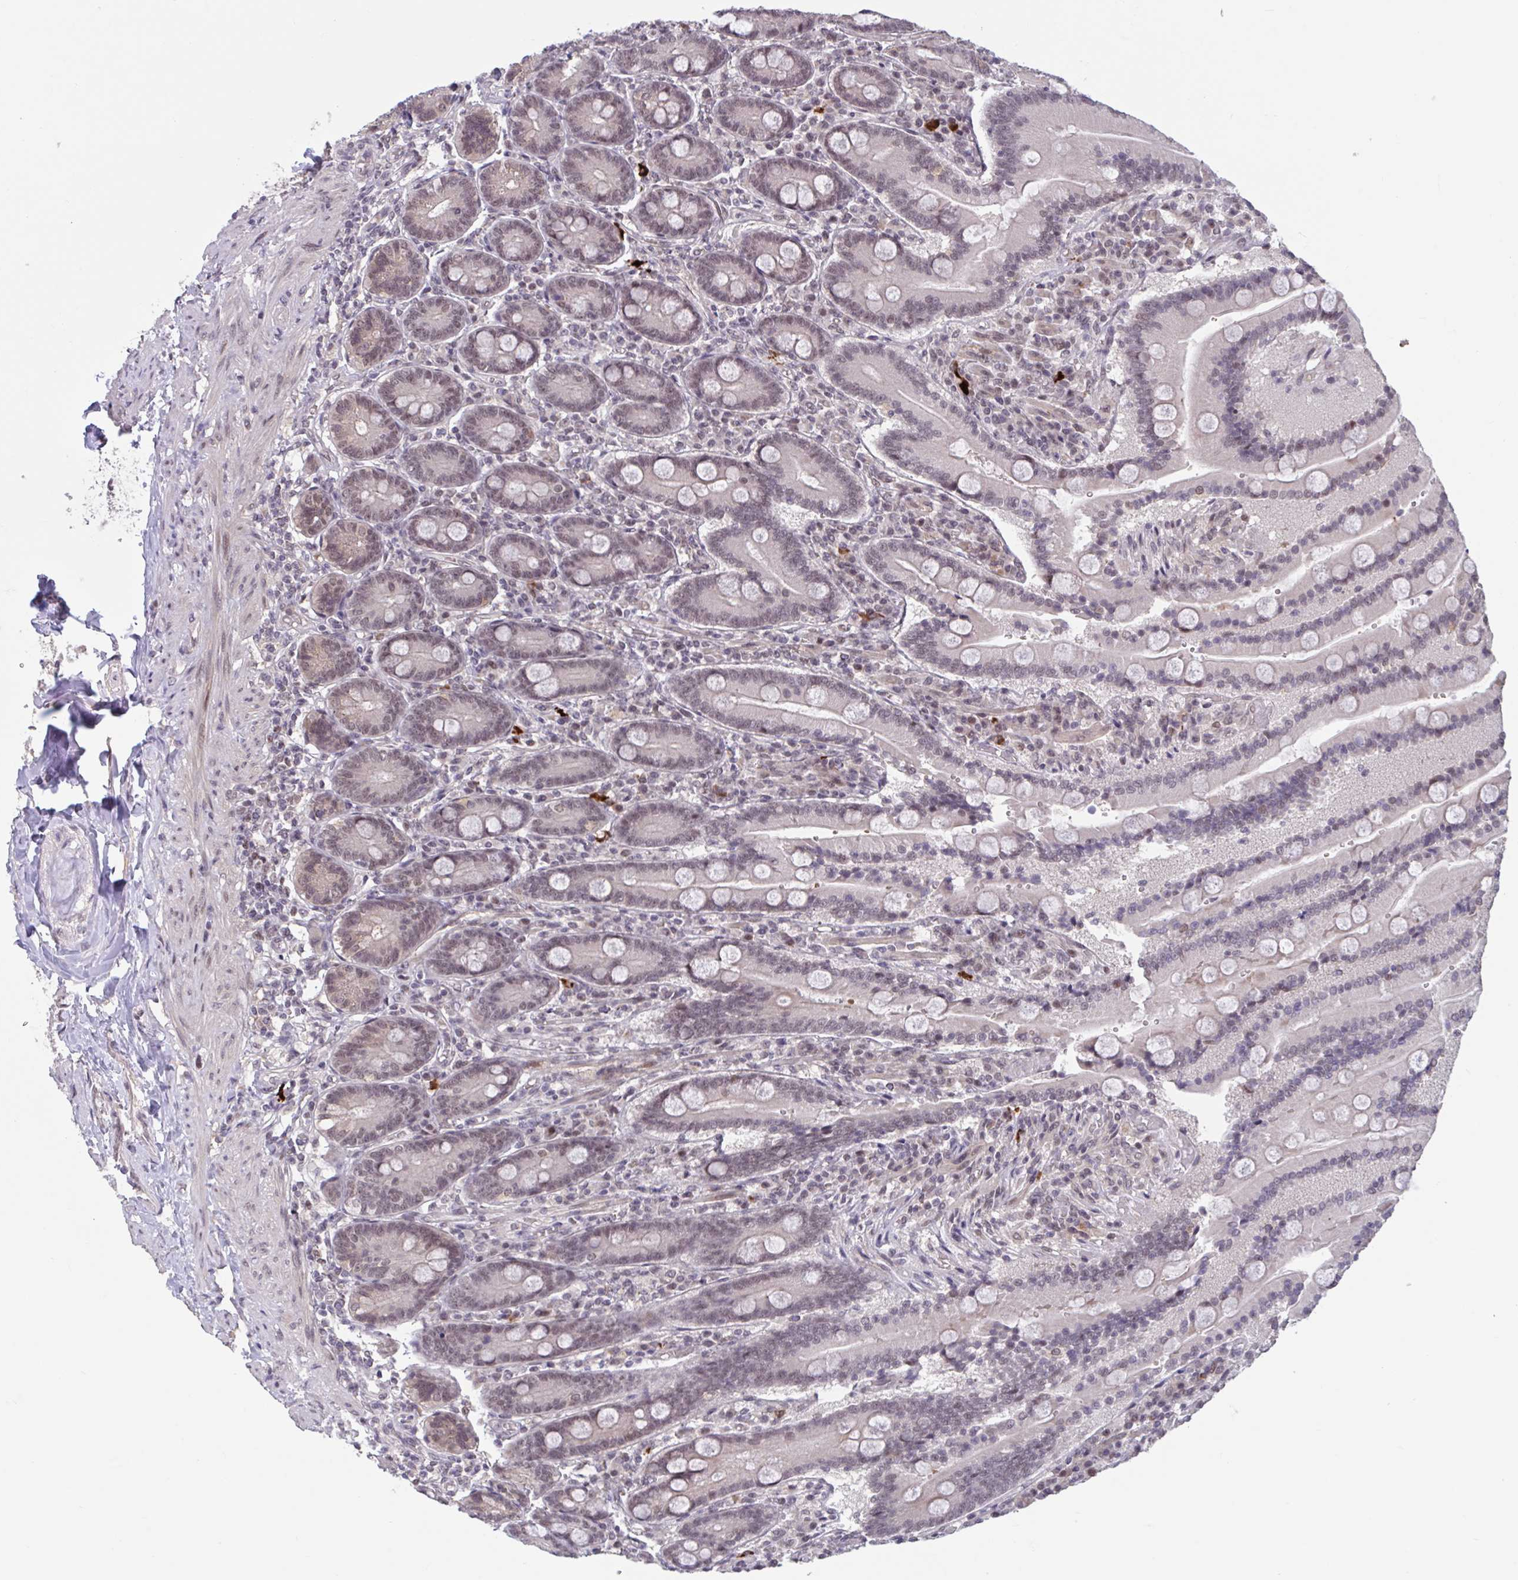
{"staining": {"intensity": "strong", "quantity": "<25%", "location": "nuclear"}, "tissue": "duodenum", "cell_type": "Glandular cells", "image_type": "normal", "snomed": [{"axis": "morphology", "description": "Normal tissue, NOS"}, {"axis": "topography", "description": "Duodenum"}], "caption": "A histopathology image of duodenum stained for a protein reveals strong nuclear brown staining in glandular cells. (DAB IHC, brown staining for protein, blue staining for nuclei).", "gene": "ZNF414", "patient": {"sex": "female", "age": 62}}